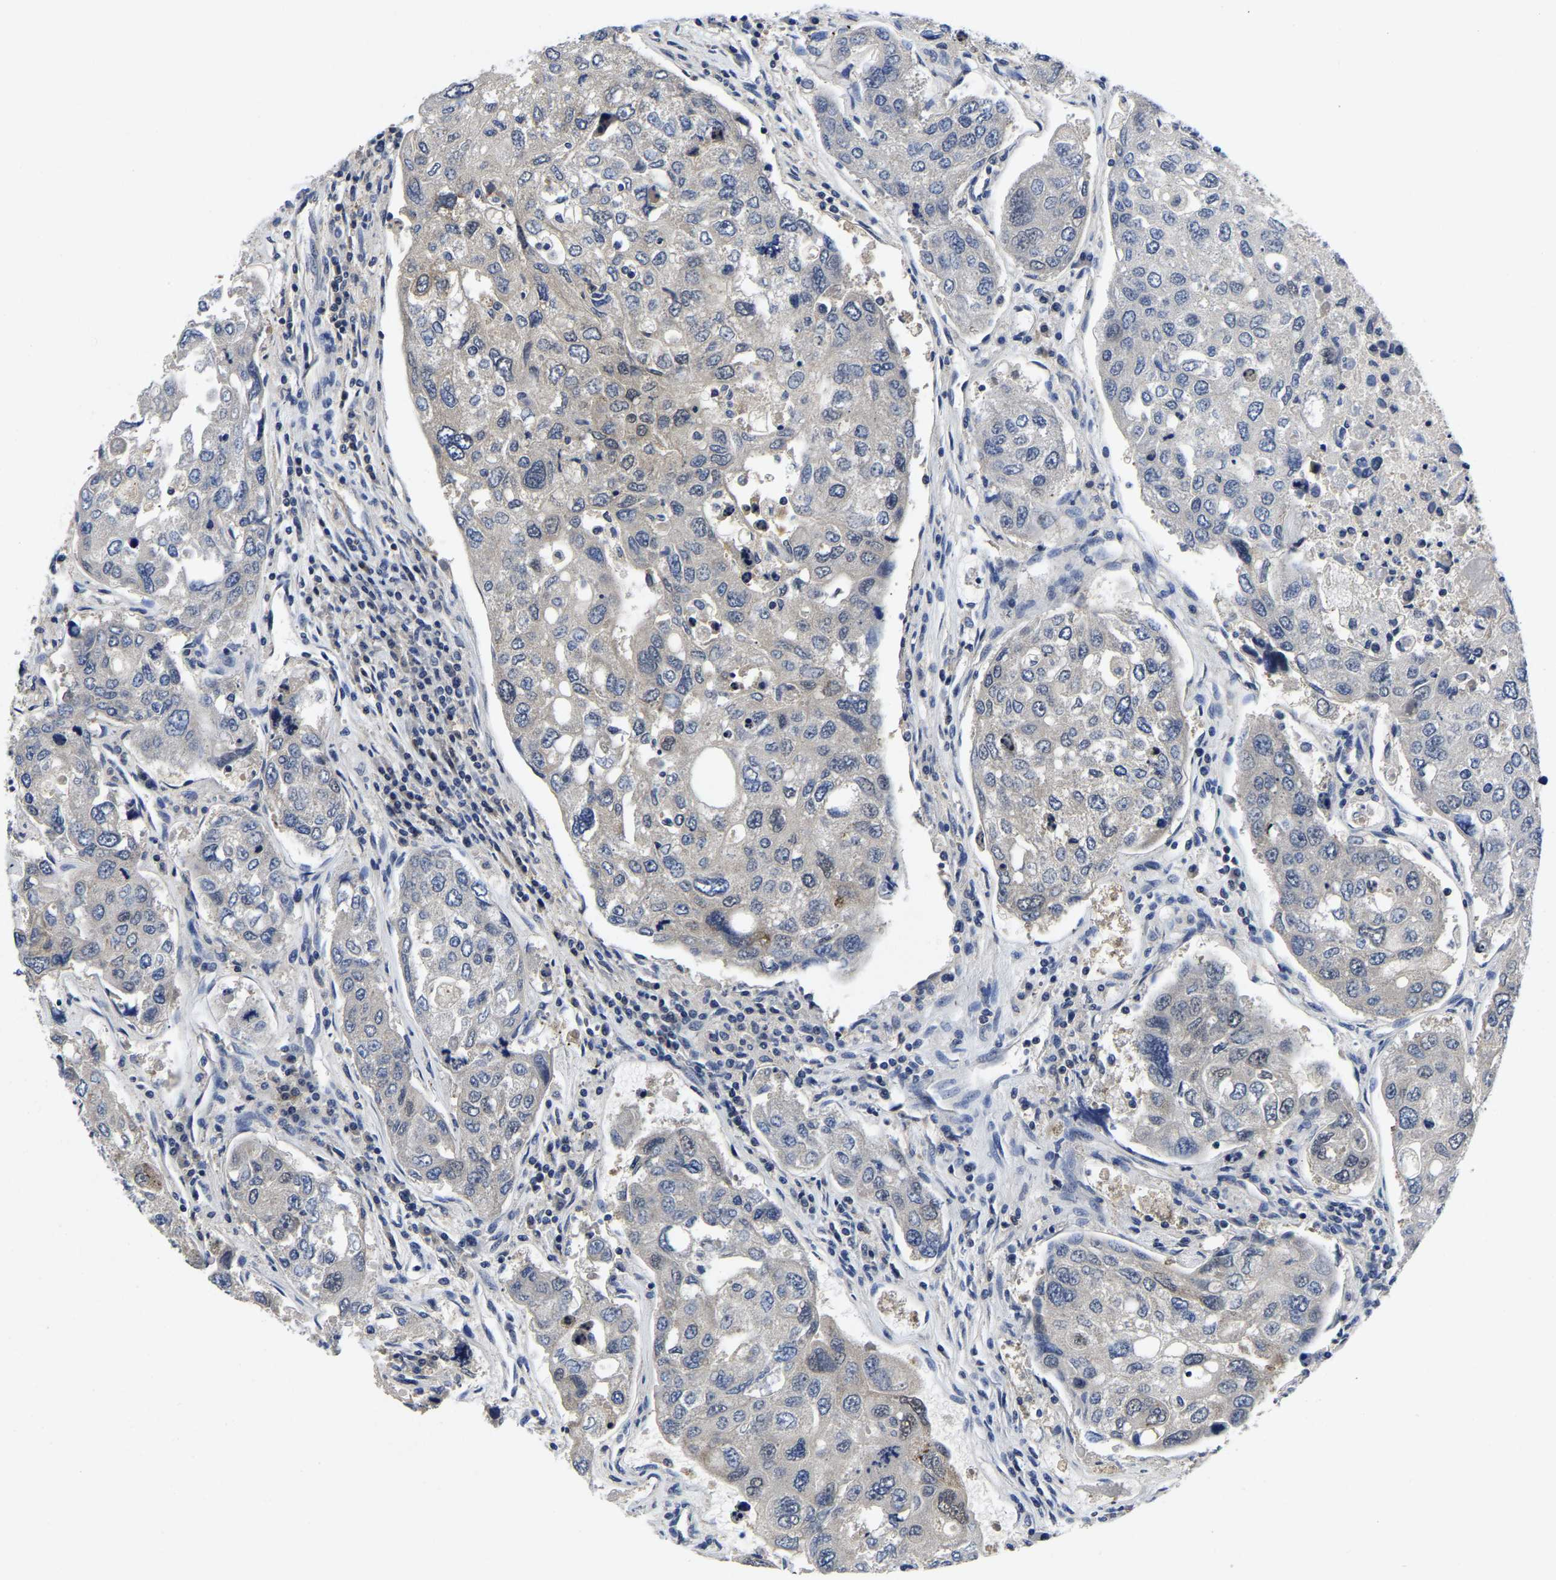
{"staining": {"intensity": "negative", "quantity": "none", "location": "none"}, "tissue": "urothelial cancer", "cell_type": "Tumor cells", "image_type": "cancer", "snomed": [{"axis": "morphology", "description": "Urothelial carcinoma, High grade"}, {"axis": "topography", "description": "Lymph node"}, {"axis": "topography", "description": "Urinary bladder"}], "caption": "Human urothelial carcinoma (high-grade) stained for a protein using immunohistochemistry shows no positivity in tumor cells.", "gene": "MCOLN2", "patient": {"sex": "male", "age": 51}}